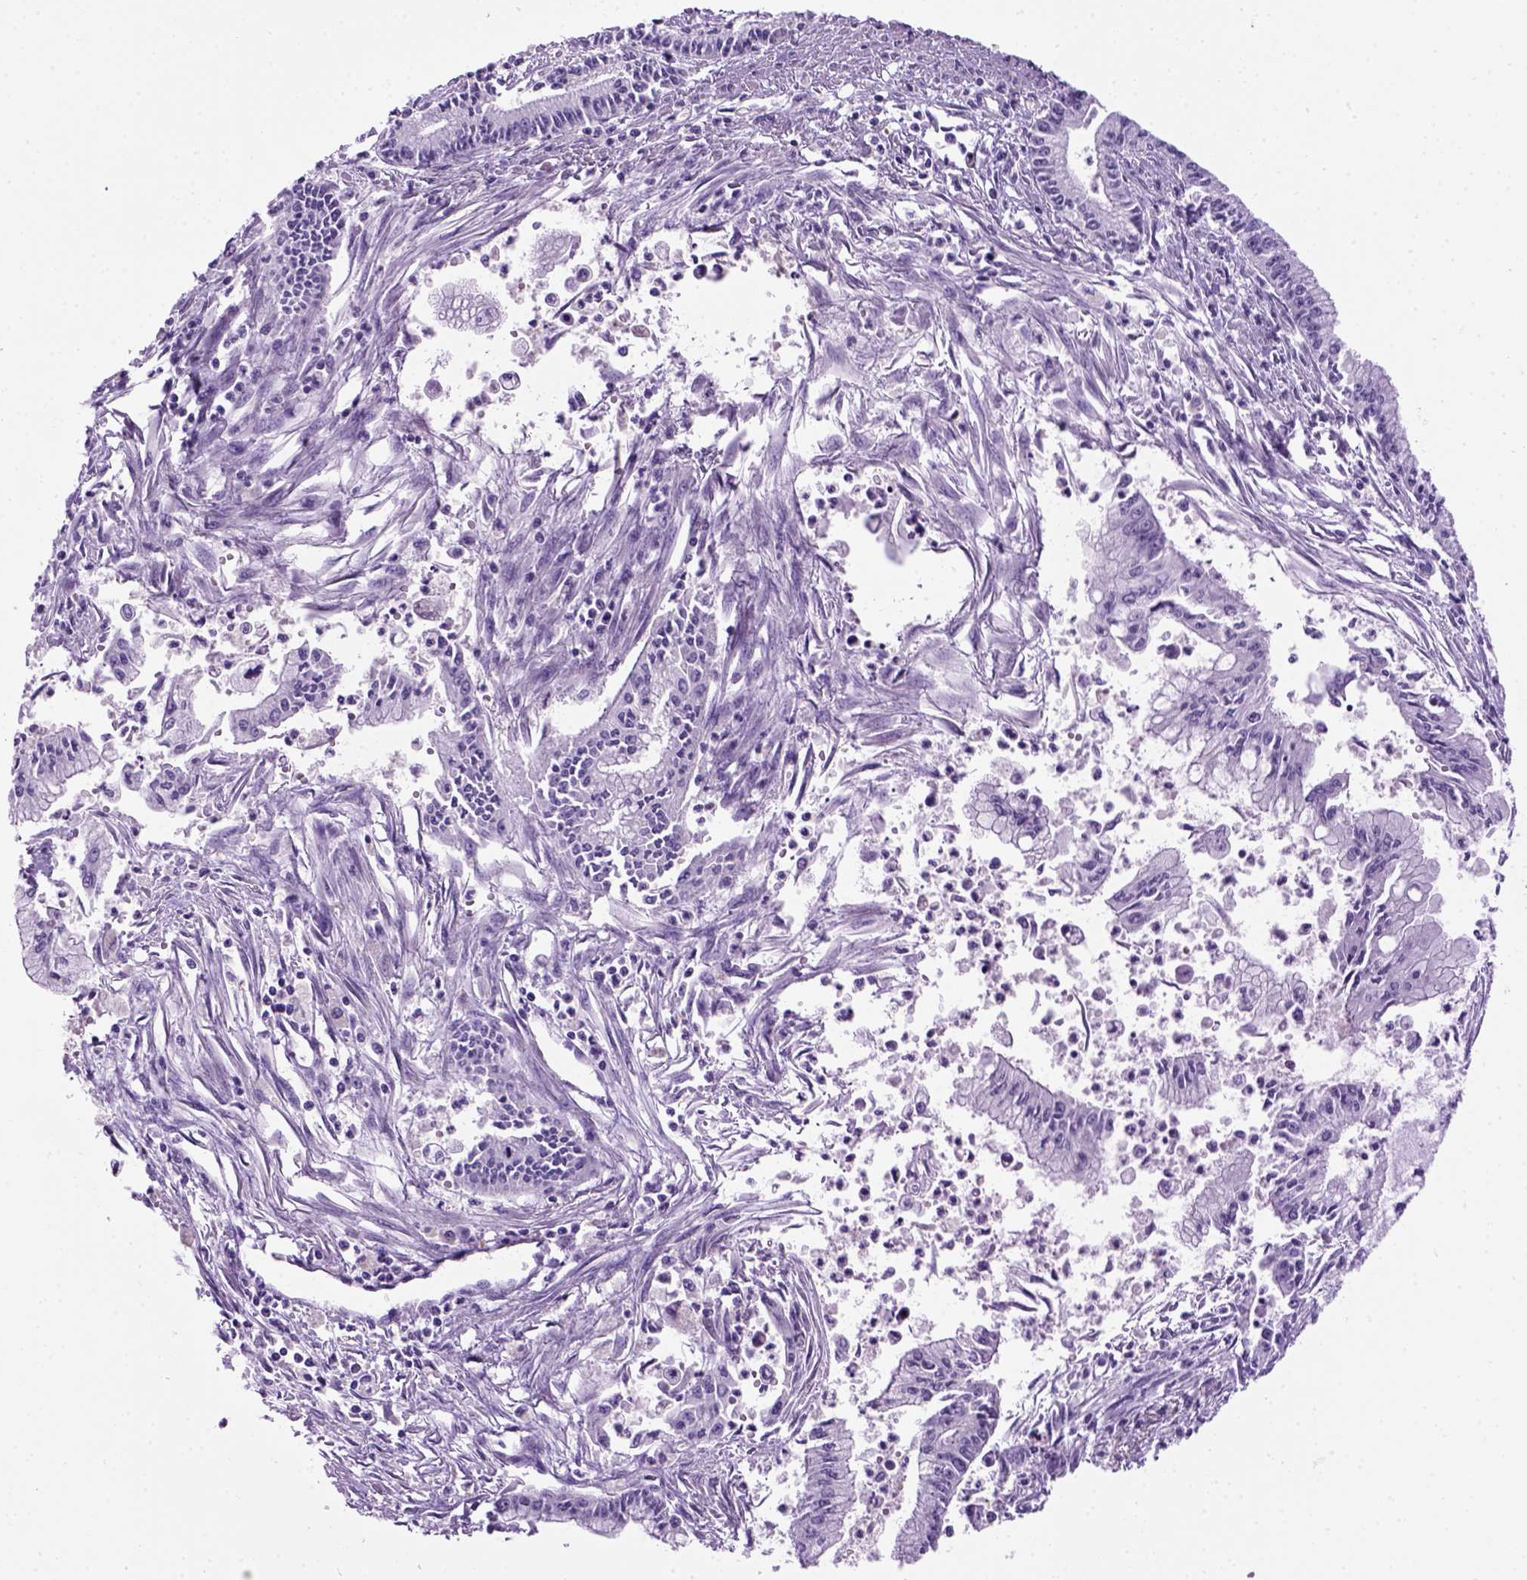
{"staining": {"intensity": "negative", "quantity": "none", "location": "none"}, "tissue": "pancreatic cancer", "cell_type": "Tumor cells", "image_type": "cancer", "snomed": [{"axis": "morphology", "description": "Adenocarcinoma, NOS"}, {"axis": "topography", "description": "Pancreas"}], "caption": "There is no significant staining in tumor cells of pancreatic adenocarcinoma.", "gene": "GABRB2", "patient": {"sex": "female", "age": 65}}